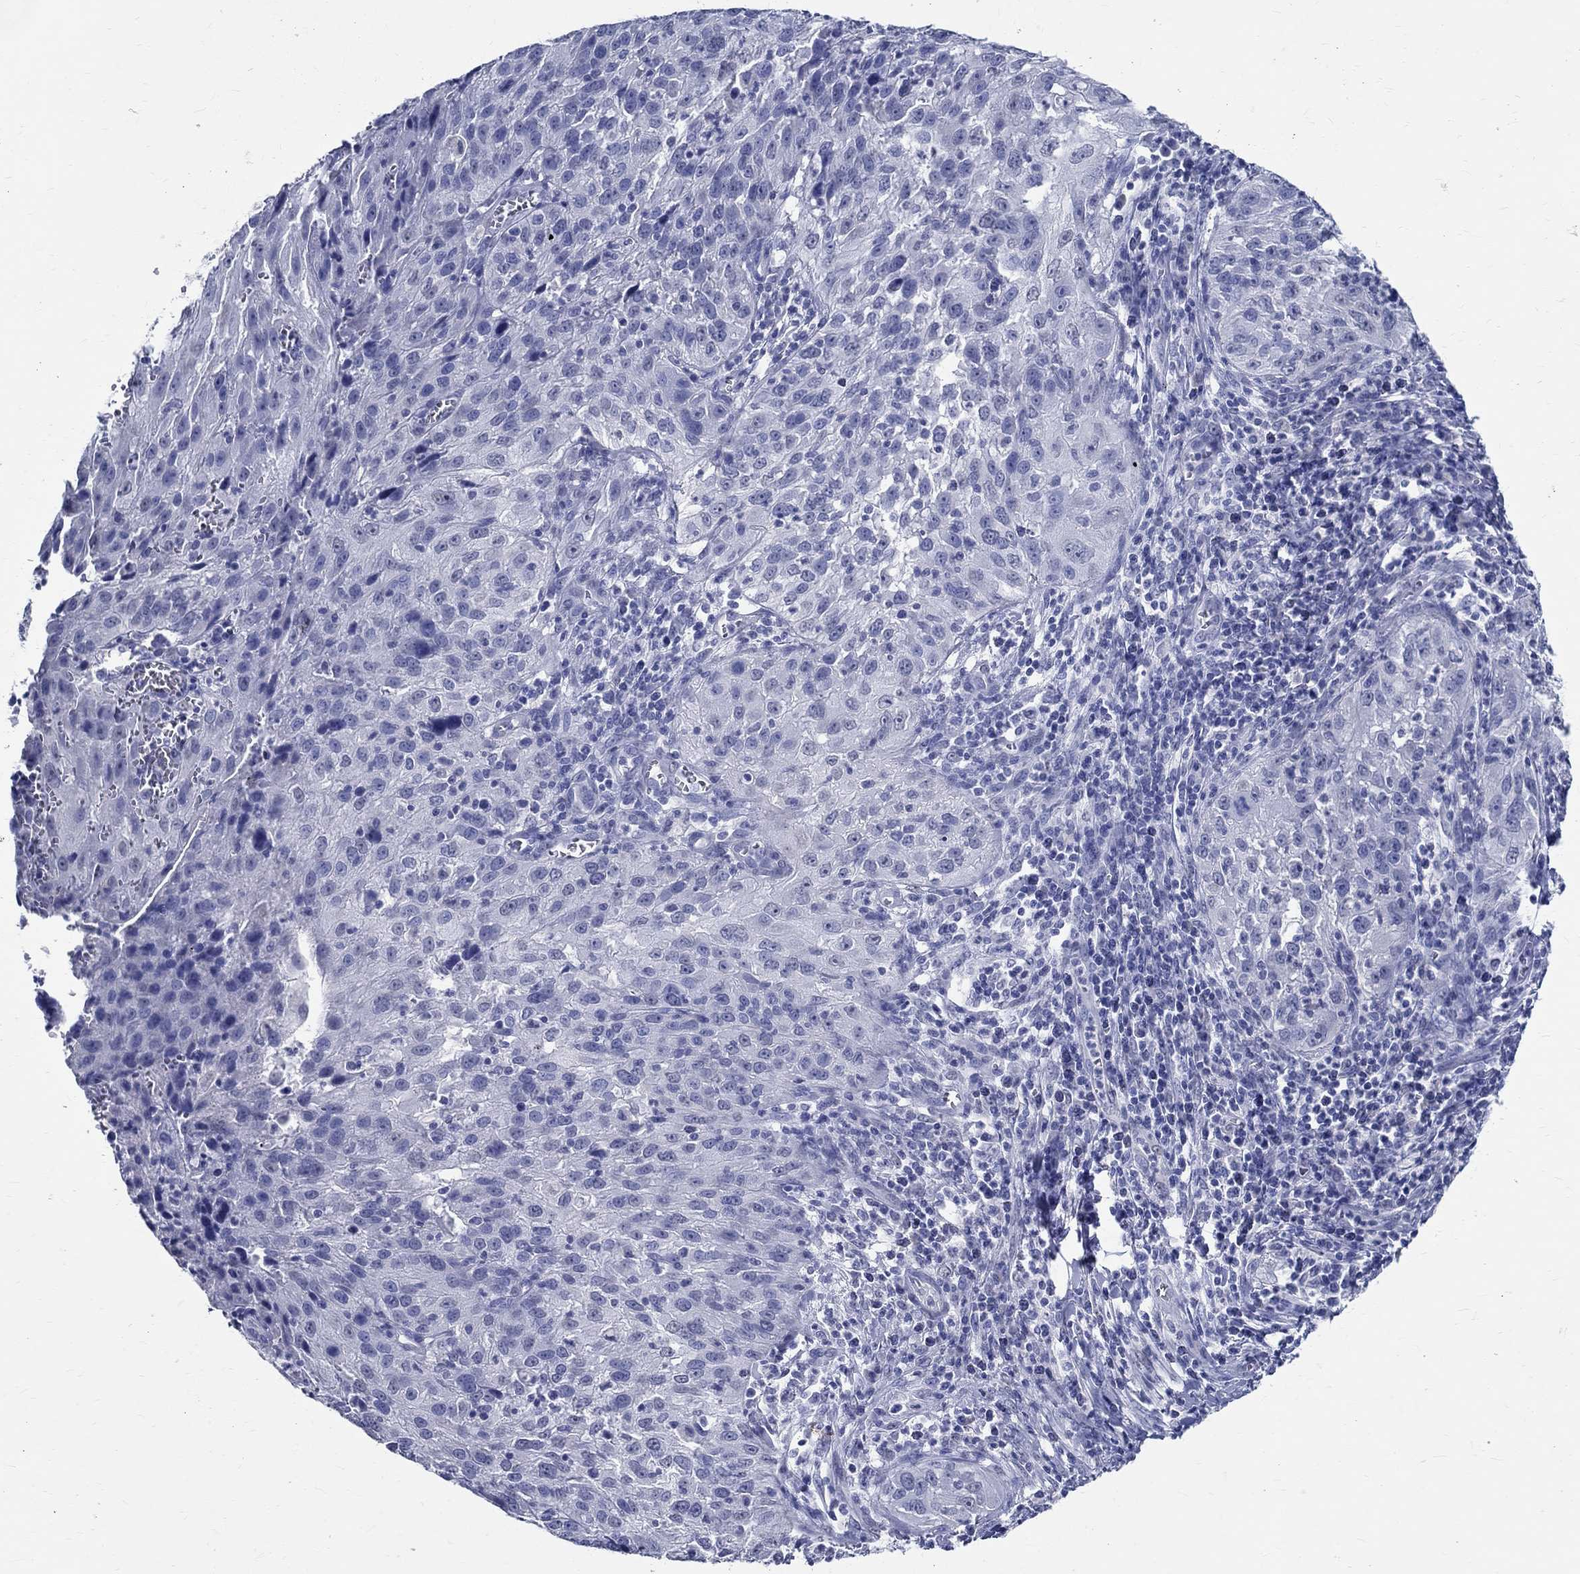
{"staining": {"intensity": "negative", "quantity": "none", "location": "none"}, "tissue": "cervical cancer", "cell_type": "Tumor cells", "image_type": "cancer", "snomed": [{"axis": "morphology", "description": "Squamous cell carcinoma, NOS"}, {"axis": "topography", "description": "Cervix"}], "caption": "This is an IHC histopathology image of cervical squamous cell carcinoma. There is no expression in tumor cells.", "gene": "TSPAN16", "patient": {"sex": "female", "age": 32}}